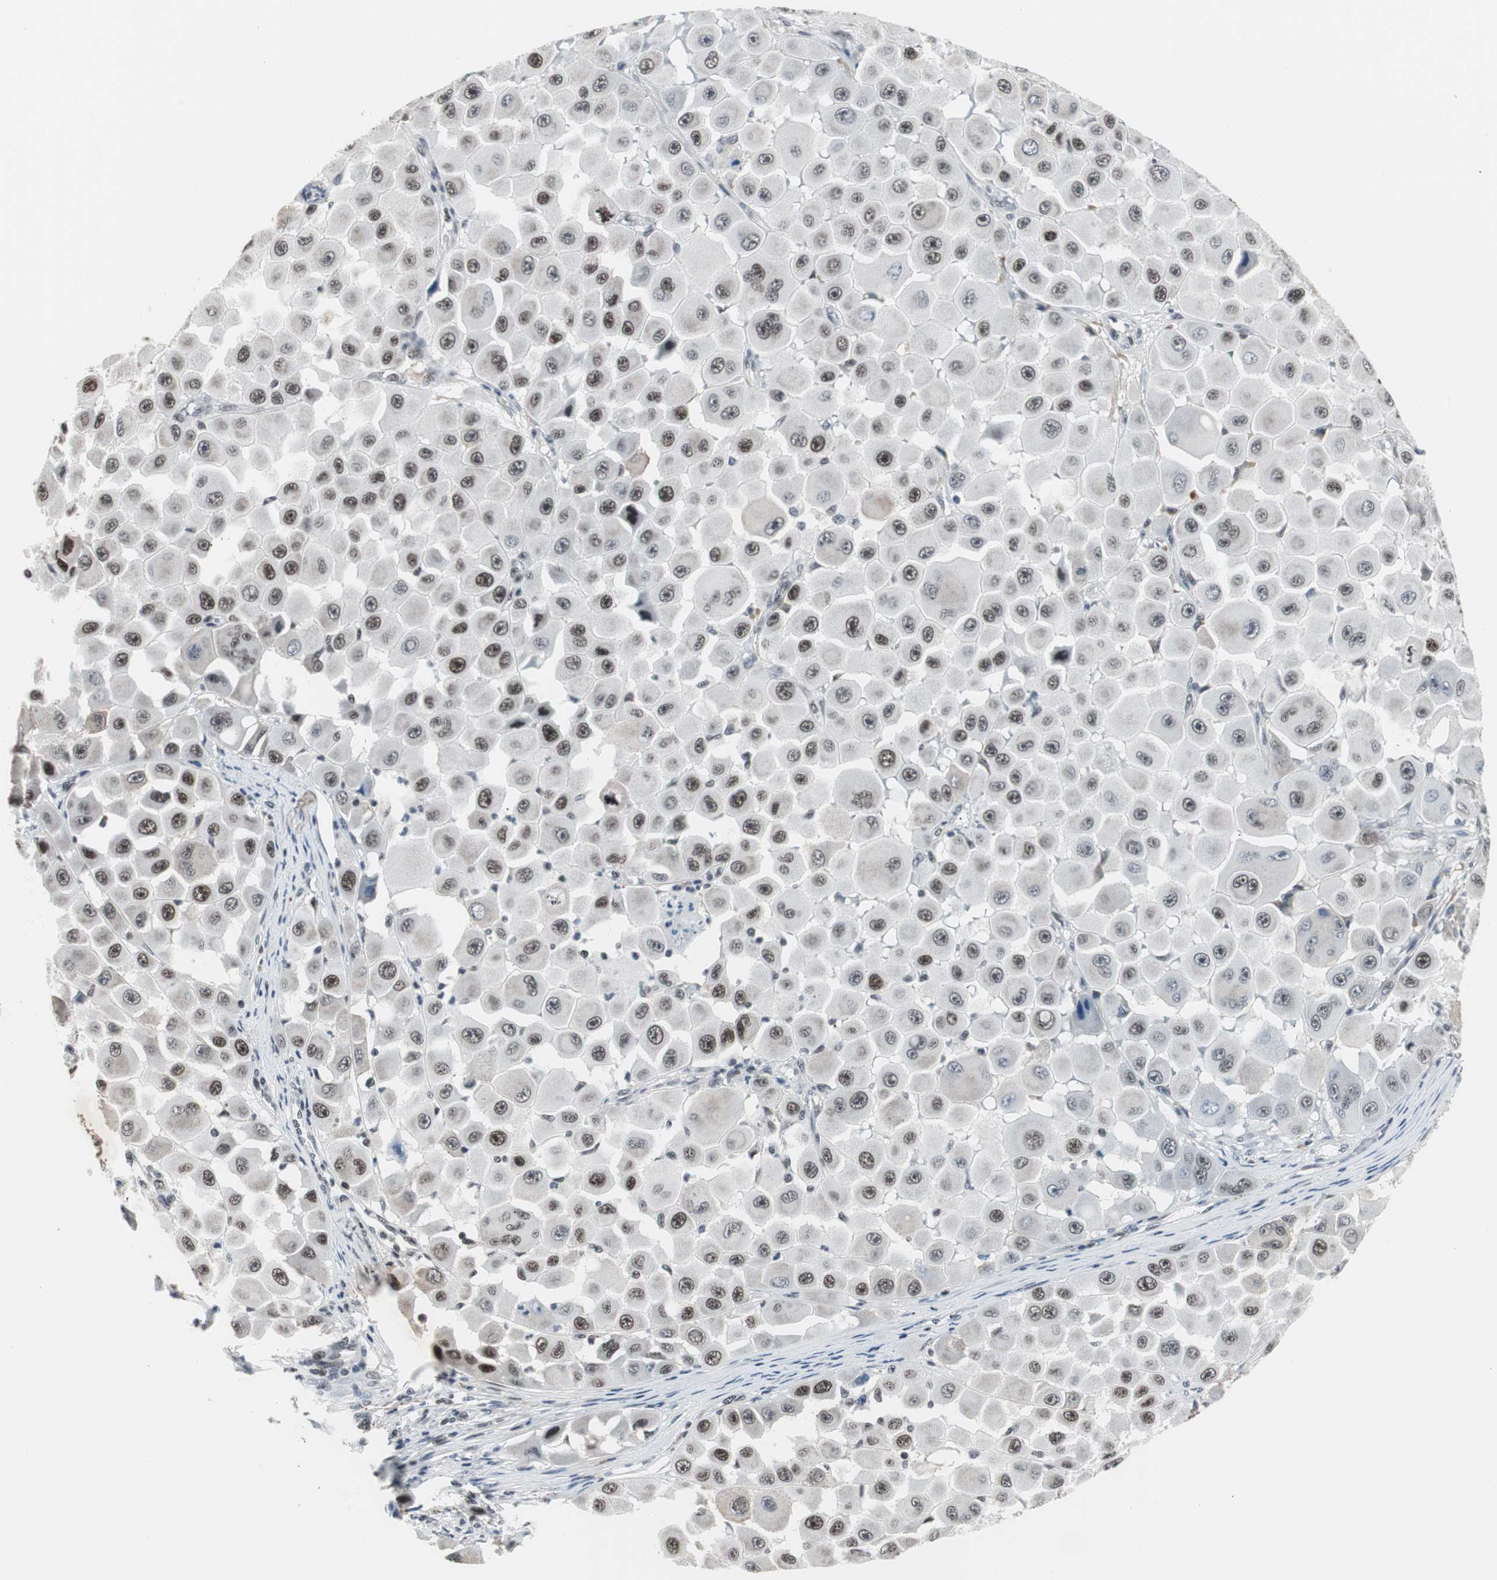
{"staining": {"intensity": "moderate", "quantity": ">75%", "location": "nuclear"}, "tissue": "melanoma", "cell_type": "Tumor cells", "image_type": "cancer", "snomed": [{"axis": "morphology", "description": "Malignant melanoma, NOS"}, {"axis": "topography", "description": "Skin"}], "caption": "Immunohistochemistry (IHC) micrograph of malignant melanoma stained for a protein (brown), which shows medium levels of moderate nuclear expression in about >75% of tumor cells.", "gene": "XRCC1", "patient": {"sex": "female", "age": 81}}